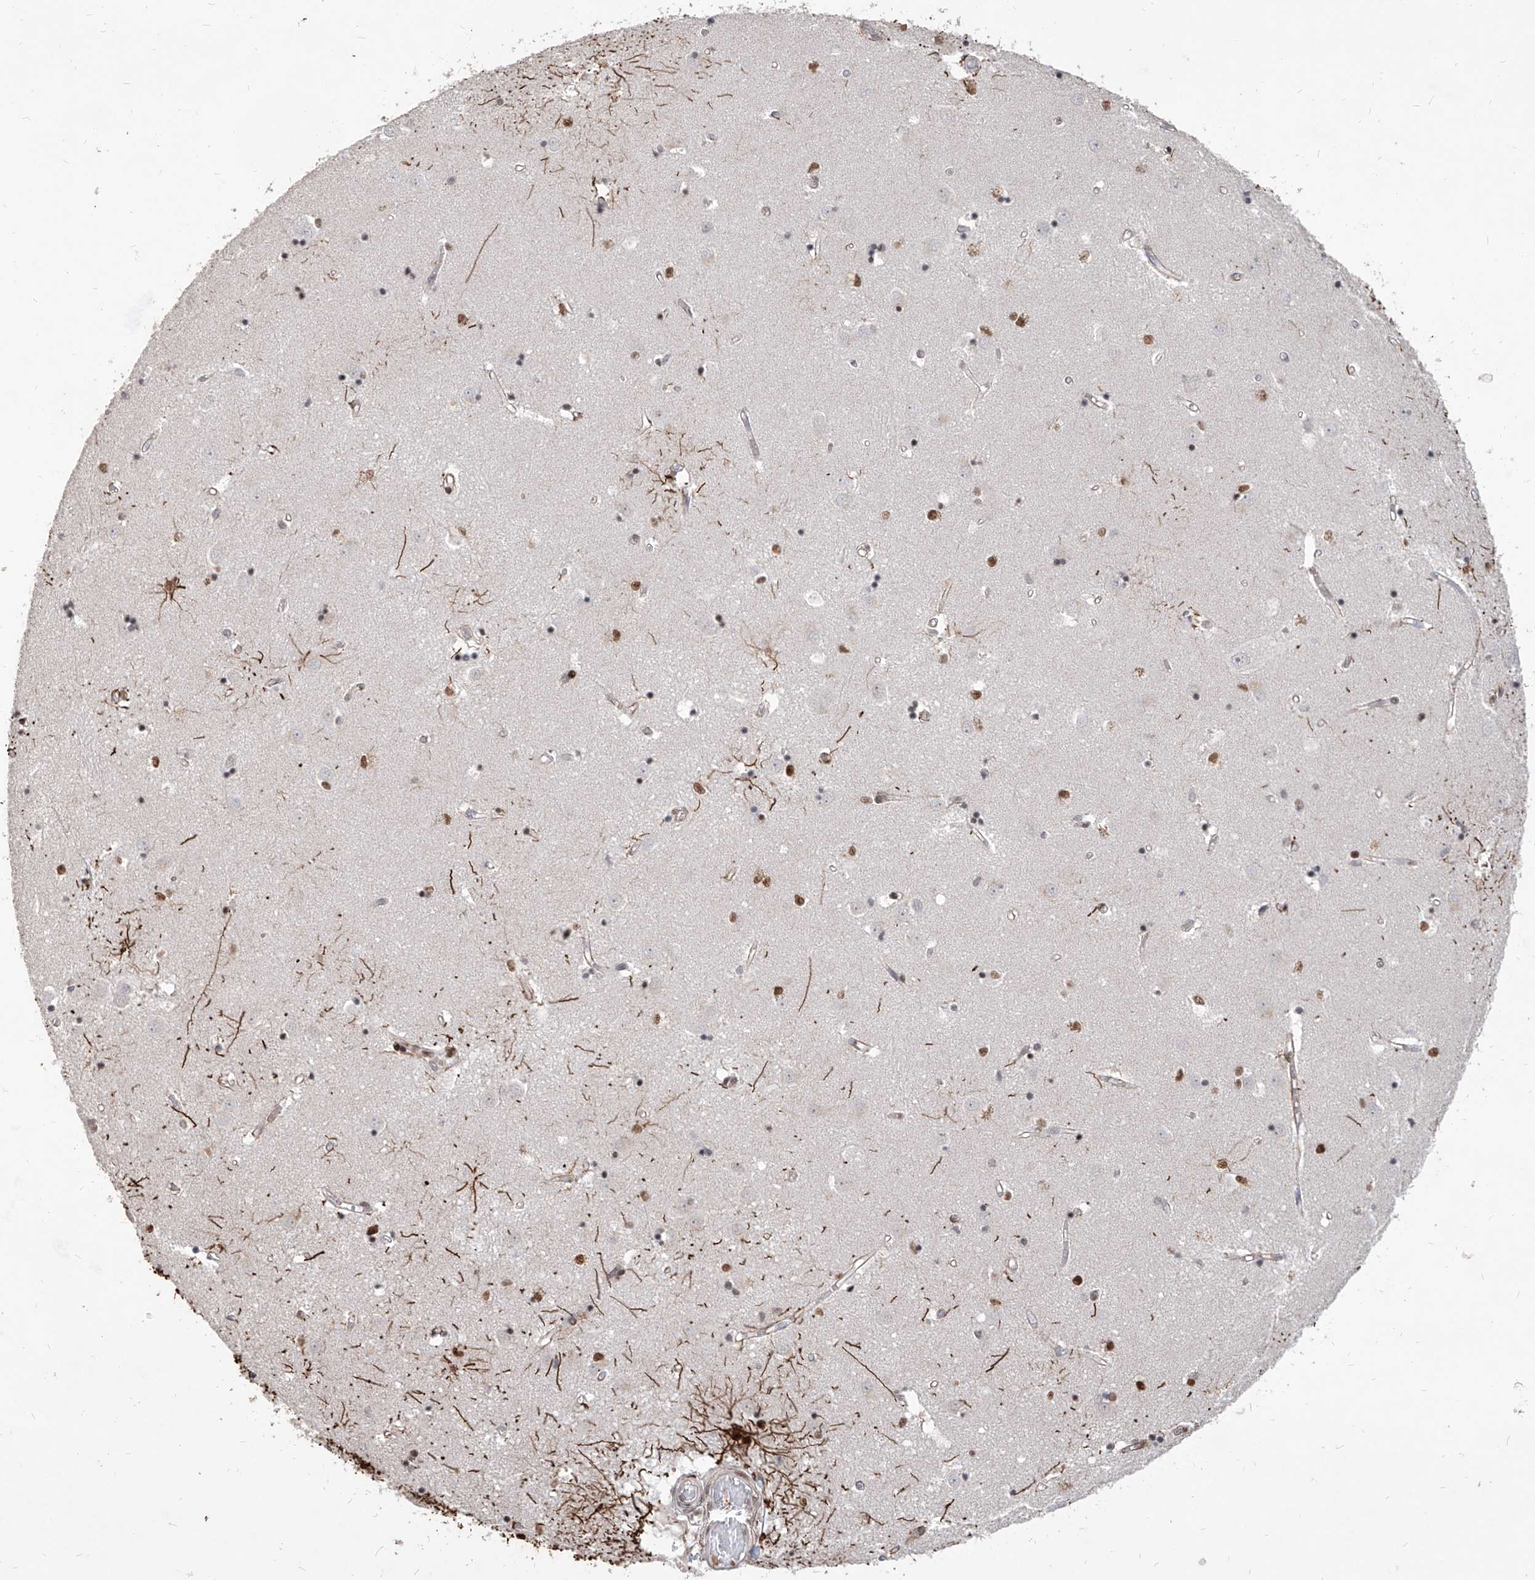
{"staining": {"intensity": "strong", "quantity": "25%-75%", "location": "nuclear"}, "tissue": "caudate", "cell_type": "Glial cells", "image_type": "normal", "snomed": [{"axis": "morphology", "description": "Normal tissue, NOS"}, {"axis": "topography", "description": "Lateral ventricle wall"}], "caption": "Strong nuclear protein expression is seen in about 25%-75% of glial cells in caudate. The staining is performed using DAB (3,3'-diaminobenzidine) brown chromogen to label protein expression. The nuclei are counter-stained blue using hematoxylin.", "gene": "IRF2", "patient": {"sex": "male", "age": 45}}